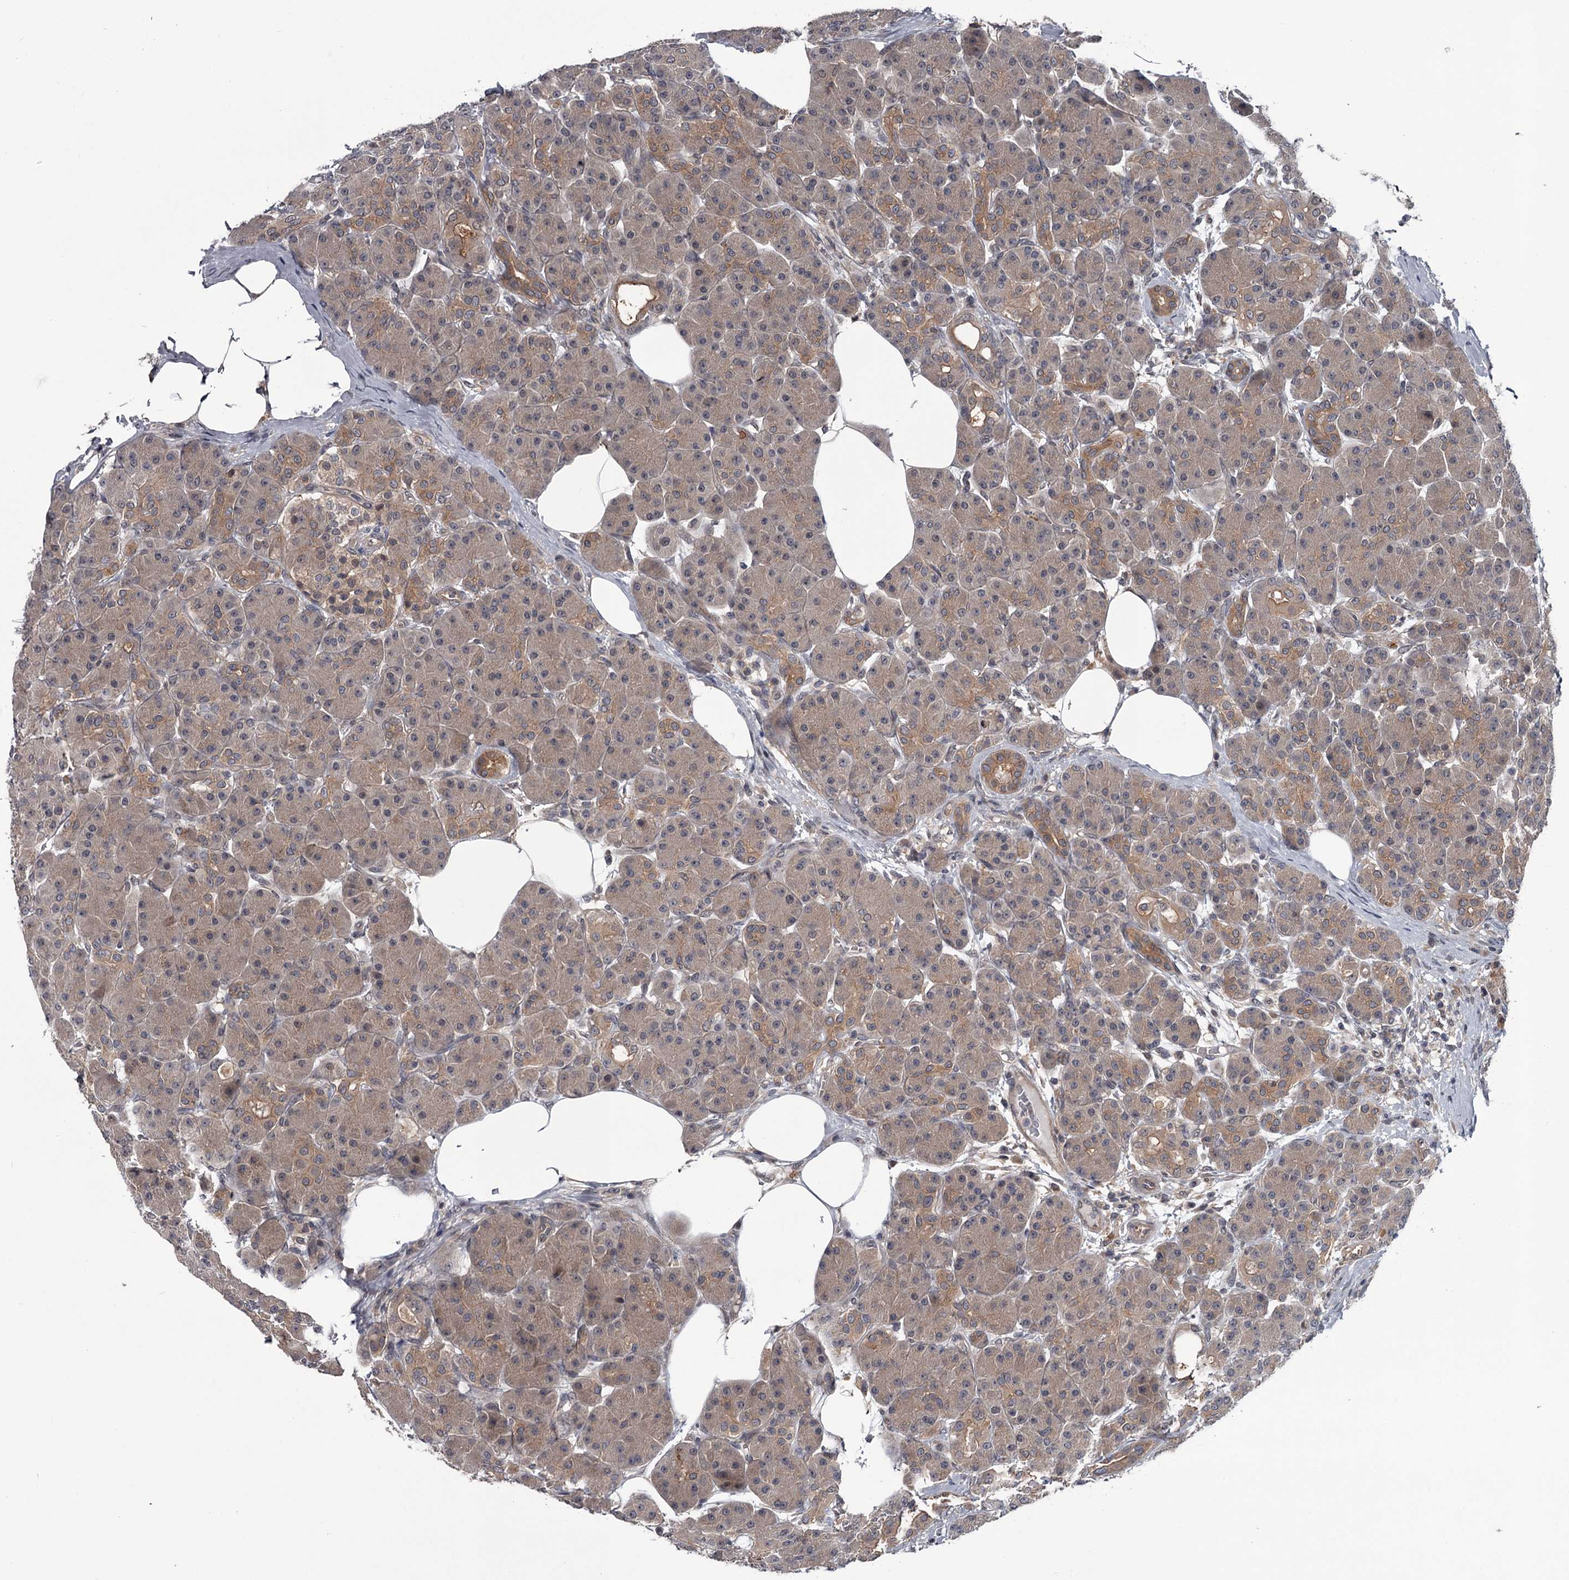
{"staining": {"intensity": "weak", "quantity": ">75%", "location": "cytoplasmic/membranous"}, "tissue": "pancreas", "cell_type": "Exocrine glandular cells", "image_type": "normal", "snomed": [{"axis": "morphology", "description": "Normal tissue, NOS"}, {"axis": "topography", "description": "Pancreas"}], "caption": "Immunohistochemistry (IHC) histopathology image of benign pancreas stained for a protein (brown), which exhibits low levels of weak cytoplasmic/membranous positivity in approximately >75% of exocrine glandular cells.", "gene": "DAO", "patient": {"sex": "male", "age": 63}}